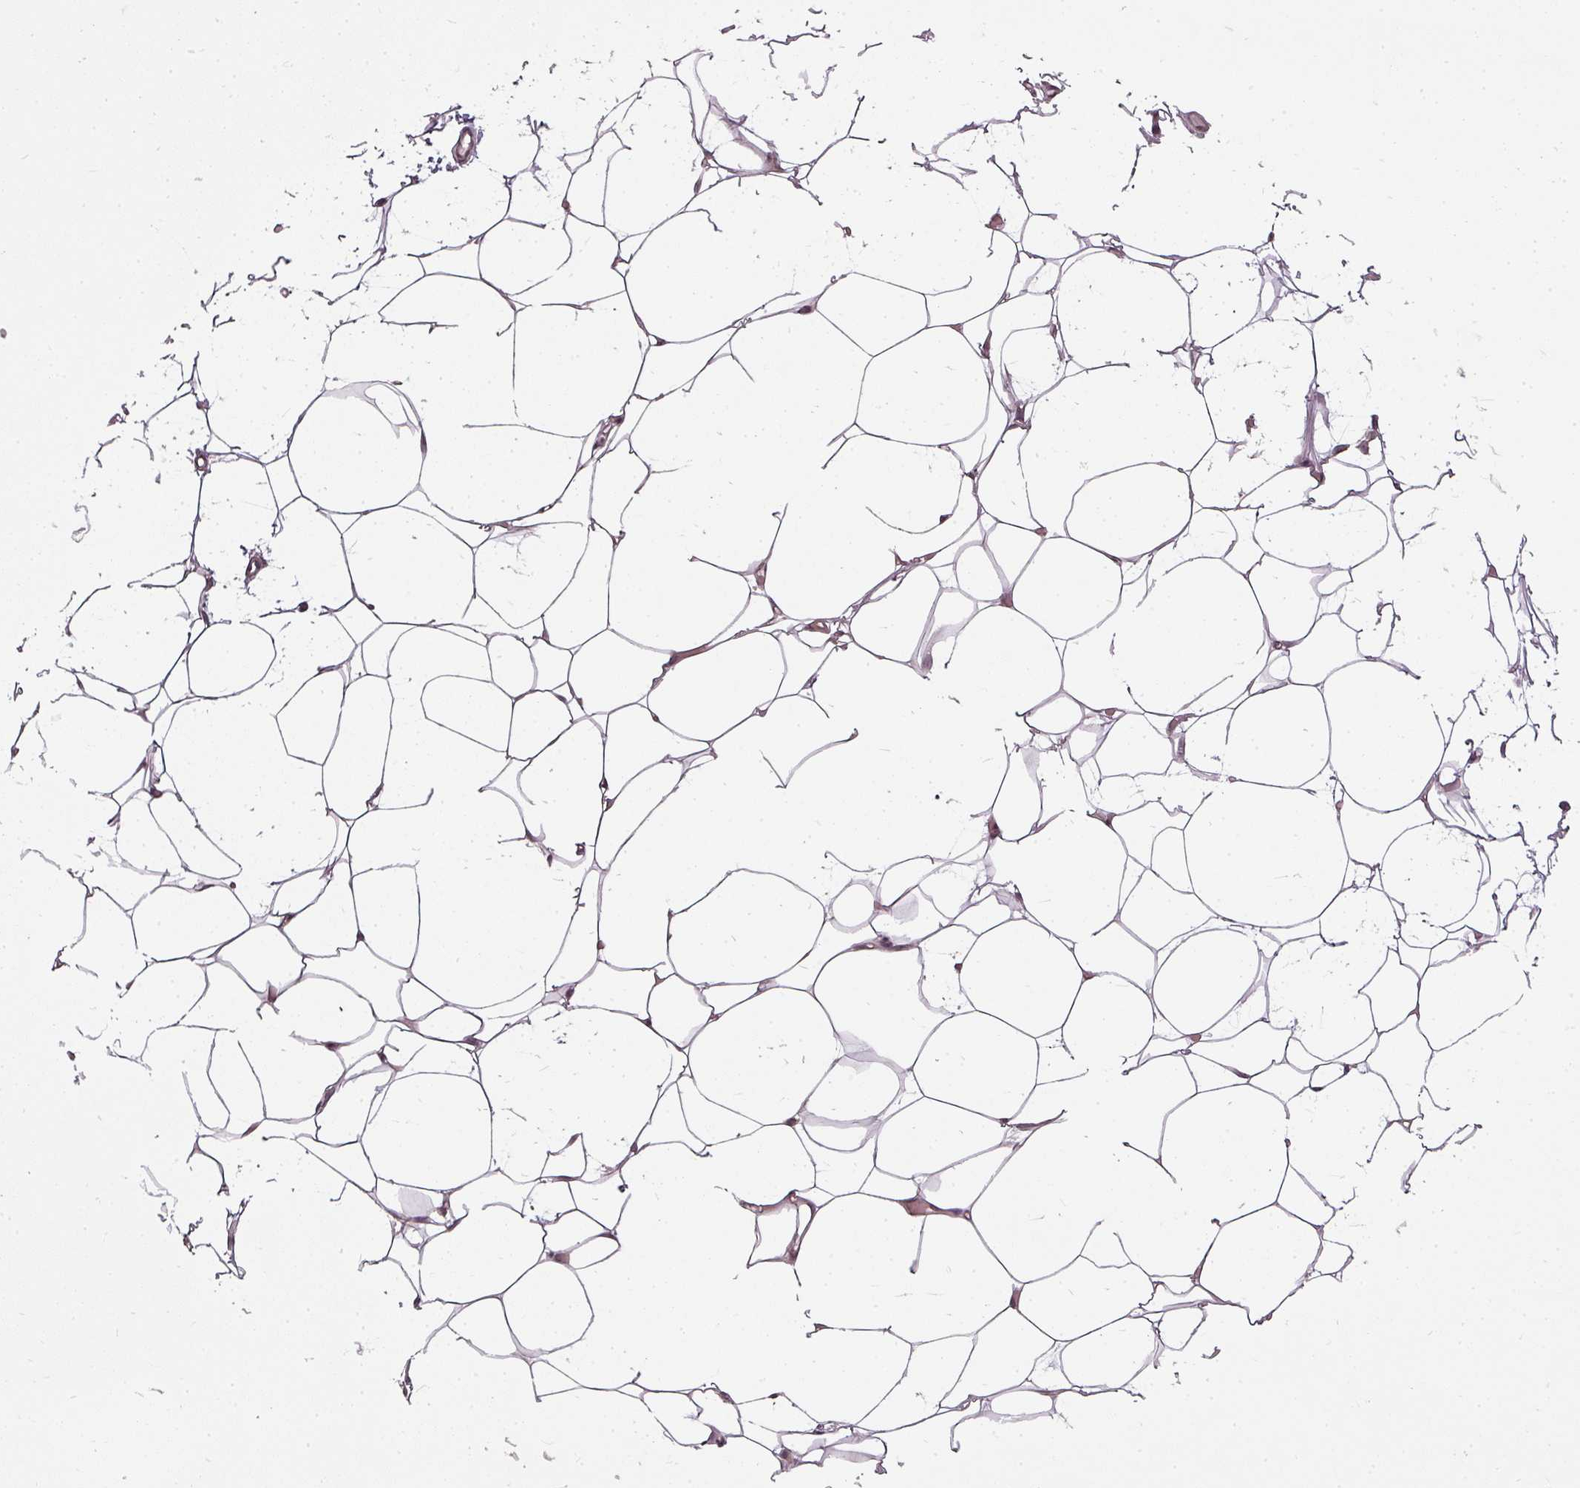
{"staining": {"intensity": "weak", "quantity": "25%-75%", "location": "cytoplasmic/membranous"}, "tissue": "adipose tissue", "cell_type": "Adipocytes", "image_type": "normal", "snomed": [{"axis": "morphology", "description": "Normal tissue, NOS"}, {"axis": "topography", "description": "Breast"}], "caption": "This is an image of immunohistochemistry (IHC) staining of unremarkable adipose tissue, which shows weak staining in the cytoplasmic/membranous of adipocytes.", "gene": "CLIC1", "patient": {"sex": "female", "age": 23}}